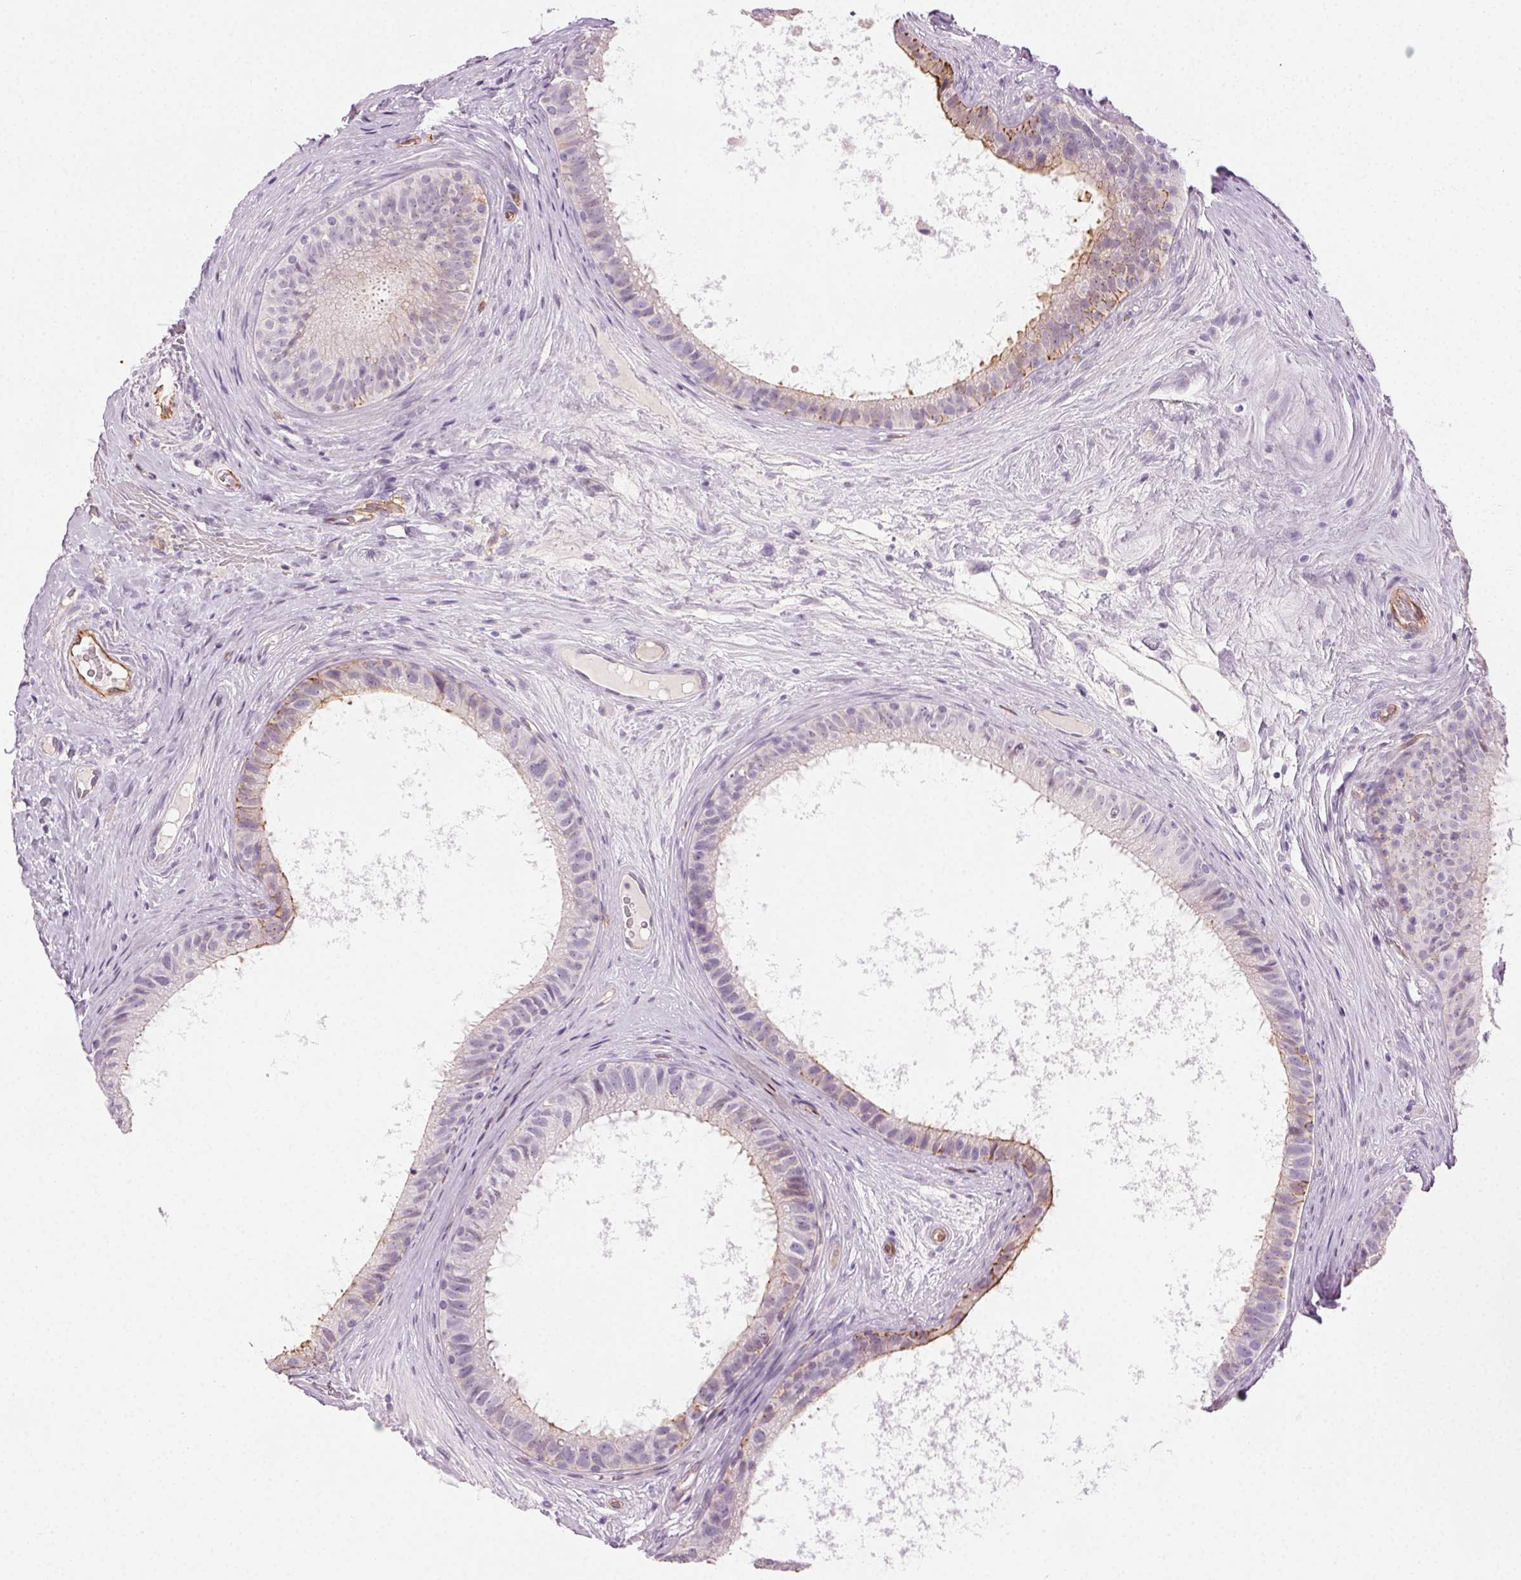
{"staining": {"intensity": "moderate", "quantity": "25%-75%", "location": "cytoplasmic/membranous"}, "tissue": "epididymis", "cell_type": "Glandular cells", "image_type": "normal", "snomed": [{"axis": "morphology", "description": "Normal tissue, NOS"}, {"axis": "topography", "description": "Epididymis"}], "caption": "Moderate cytoplasmic/membranous expression is present in approximately 25%-75% of glandular cells in unremarkable epididymis.", "gene": "AIF1L", "patient": {"sex": "male", "age": 59}}